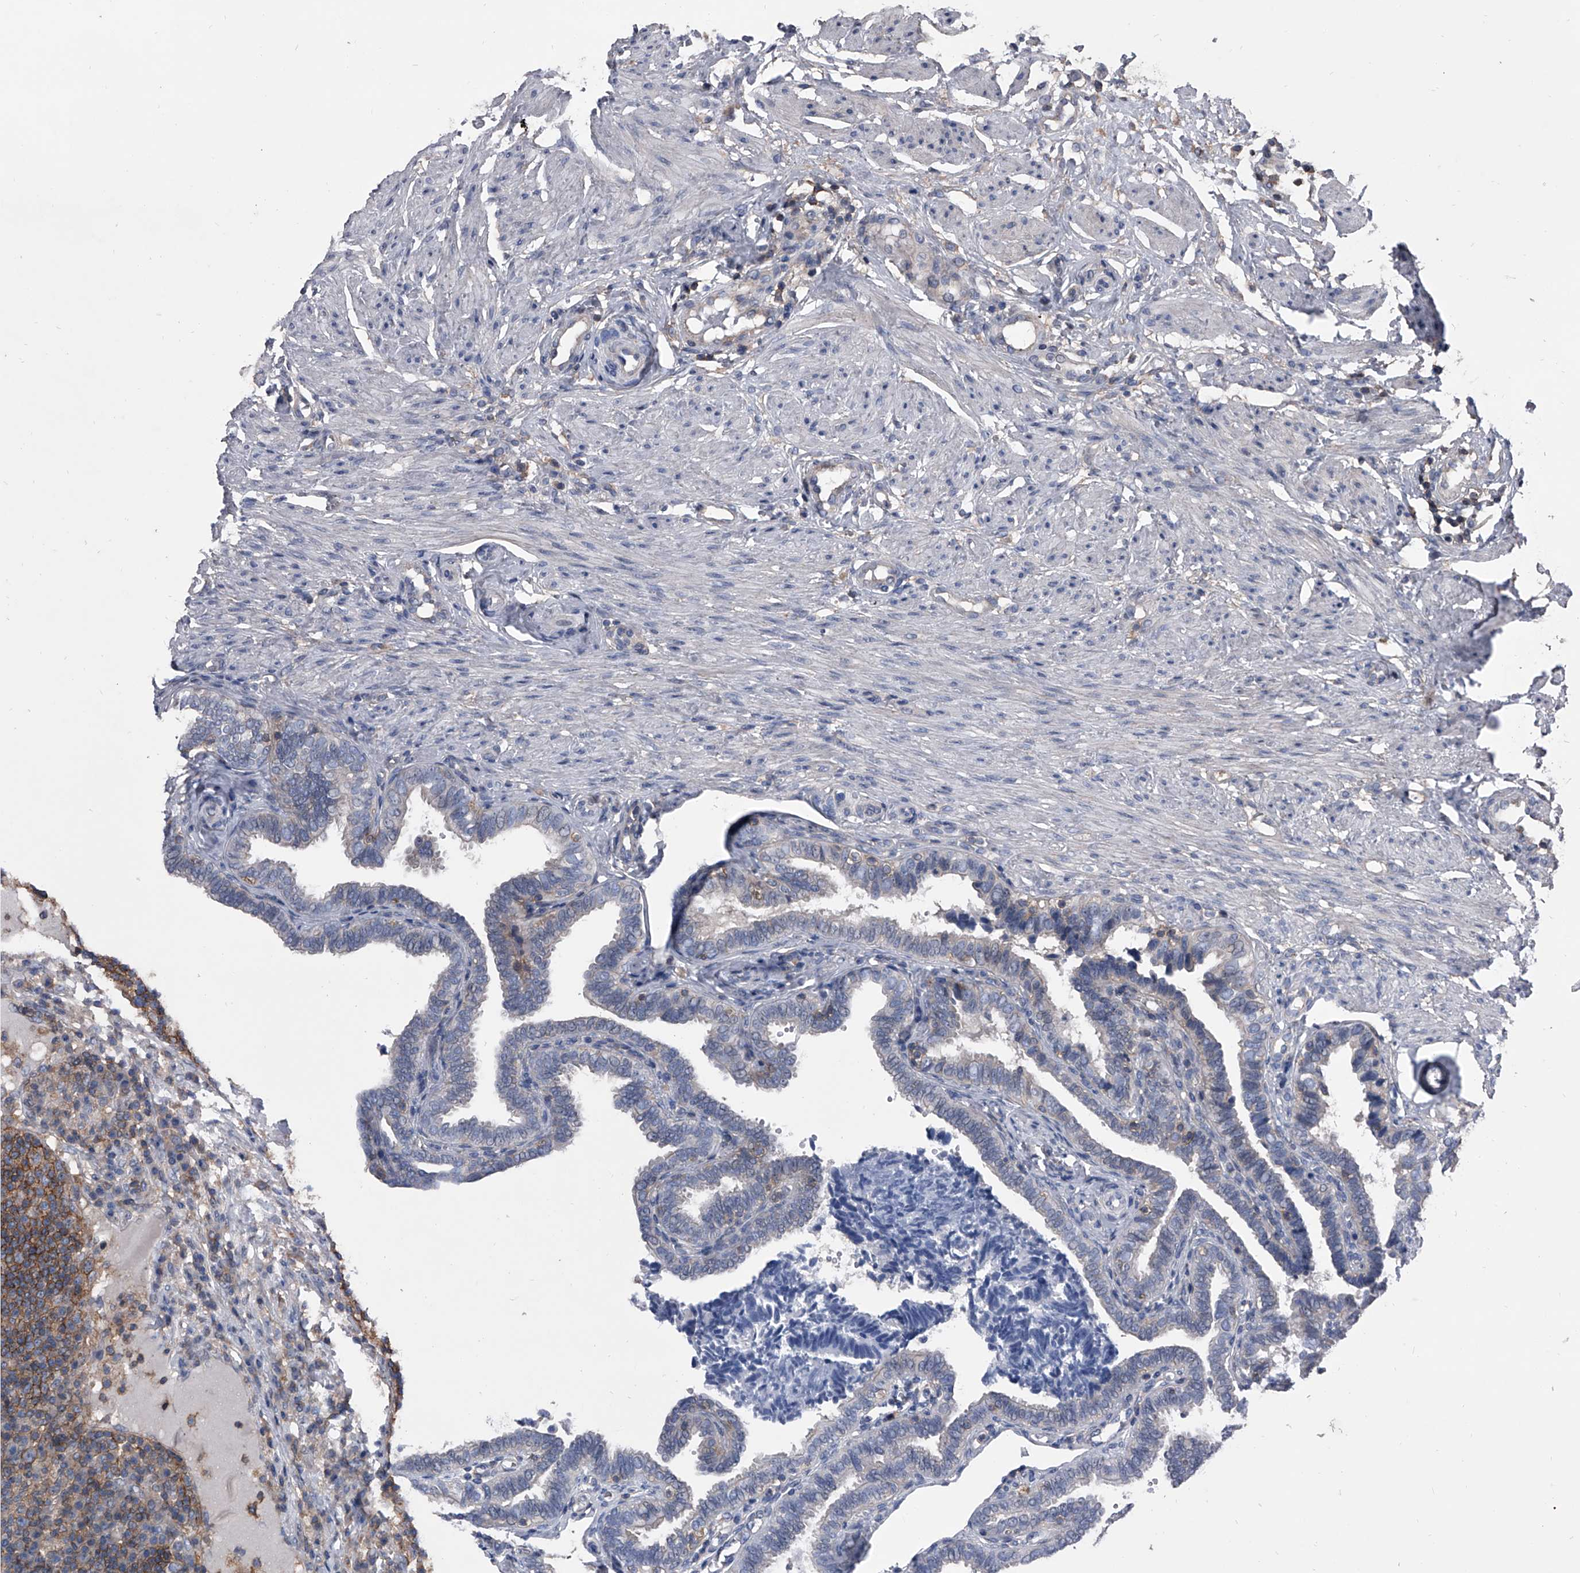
{"staining": {"intensity": "negative", "quantity": "none", "location": "none"}, "tissue": "fallopian tube", "cell_type": "Glandular cells", "image_type": "normal", "snomed": [{"axis": "morphology", "description": "Normal tissue, NOS"}, {"axis": "topography", "description": "Fallopian tube"}], "caption": "Immunohistochemical staining of normal fallopian tube exhibits no significant expression in glandular cells. (Stains: DAB immunohistochemistry with hematoxylin counter stain, Microscopy: brightfield microscopy at high magnification).", "gene": "PIP5K1A", "patient": {"sex": "female", "age": 39}}